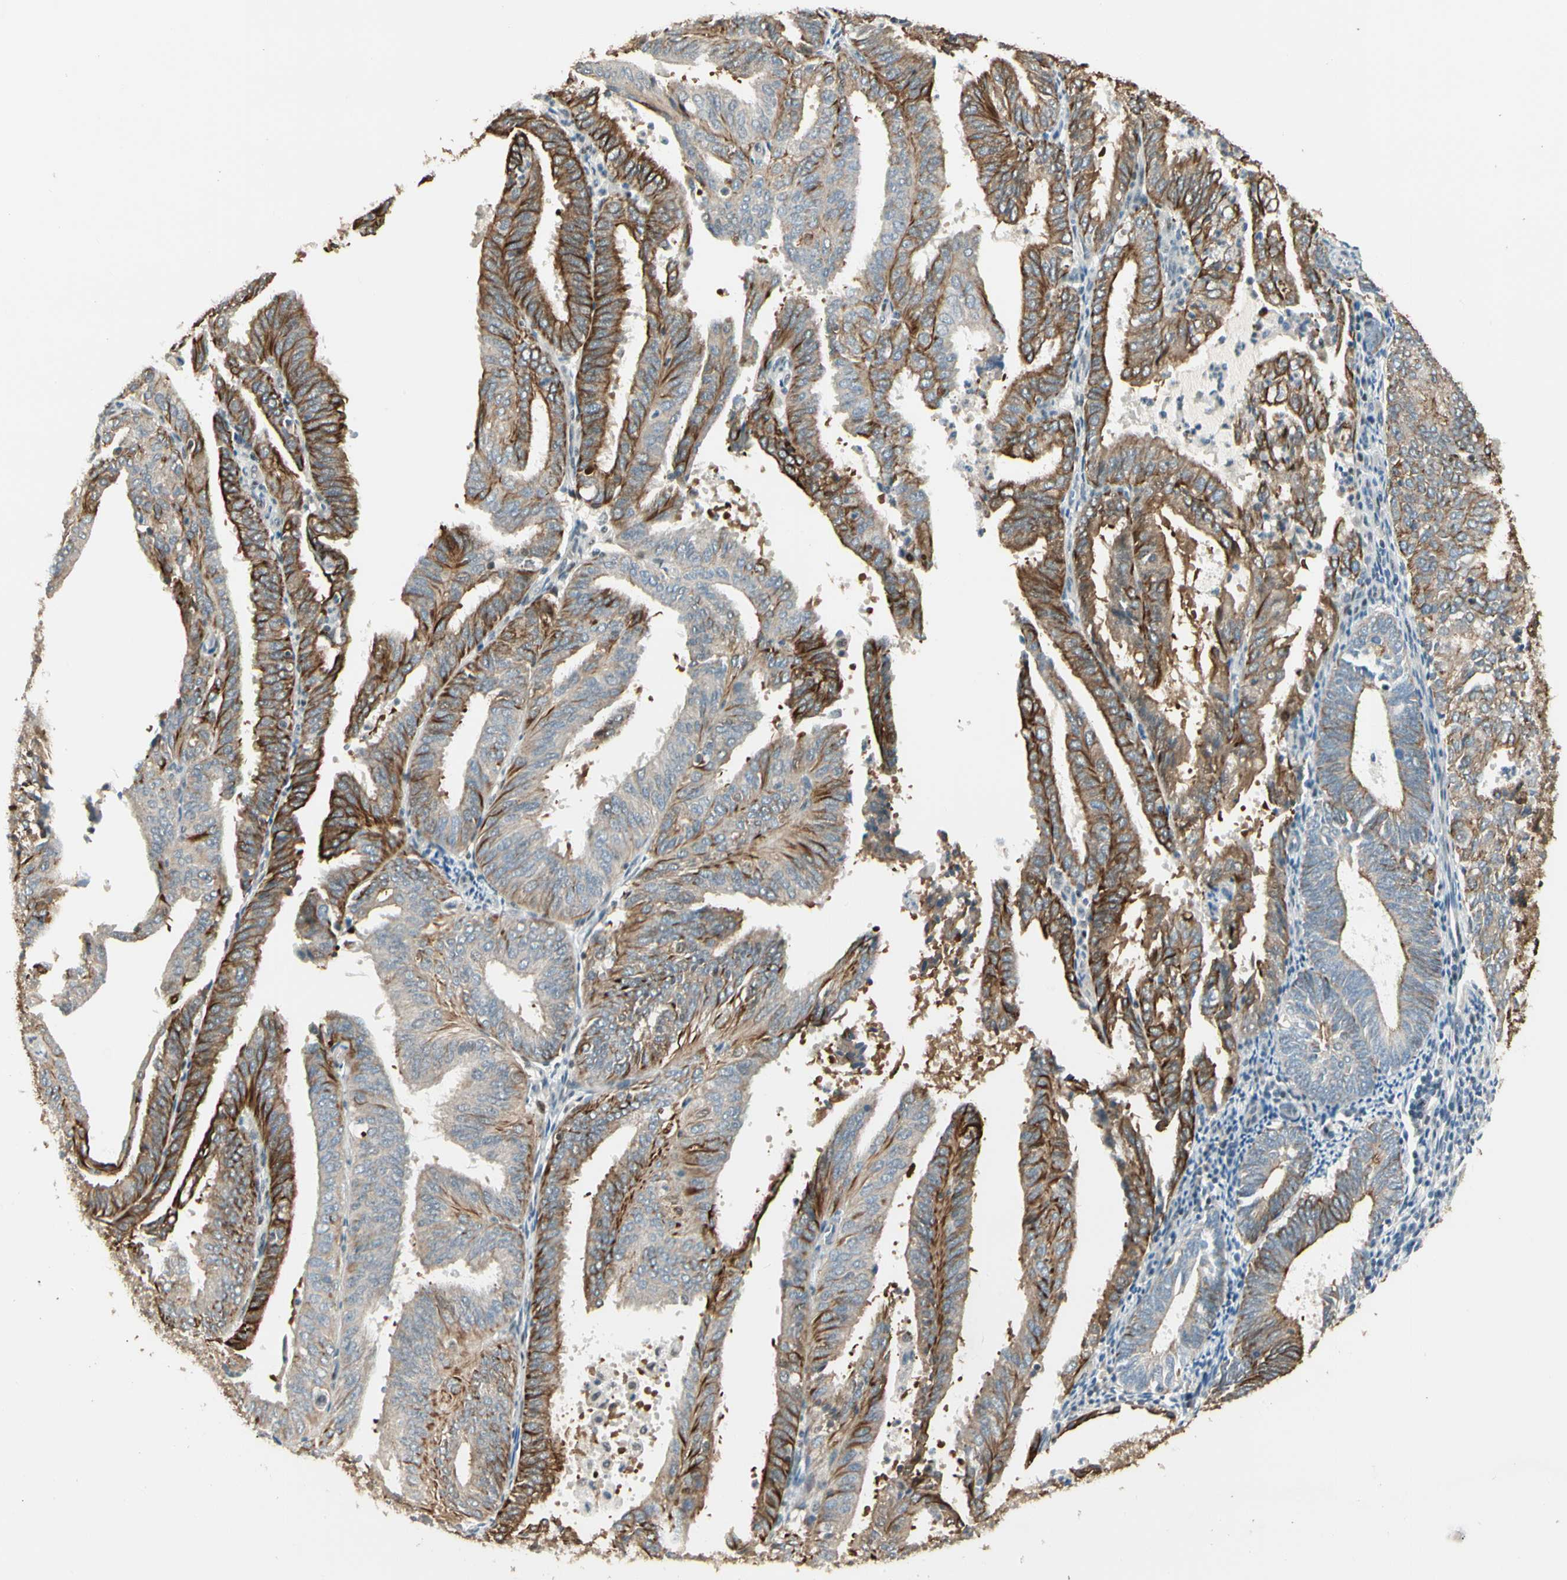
{"staining": {"intensity": "strong", "quantity": ">75%", "location": "cytoplasmic/membranous"}, "tissue": "endometrial cancer", "cell_type": "Tumor cells", "image_type": "cancer", "snomed": [{"axis": "morphology", "description": "Adenocarcinoma, NOS"}, {"axis": "topography", "description": "Uterus"}], "caption": "A photomicrograph of human endometrial cancer (adenocarcinoma) stained for a protein reveals strong cytoplasmic/membranous brown staining in tumor cells.", "gene": "ATXN1", "patient": {"sex": "female", "age": 60}}